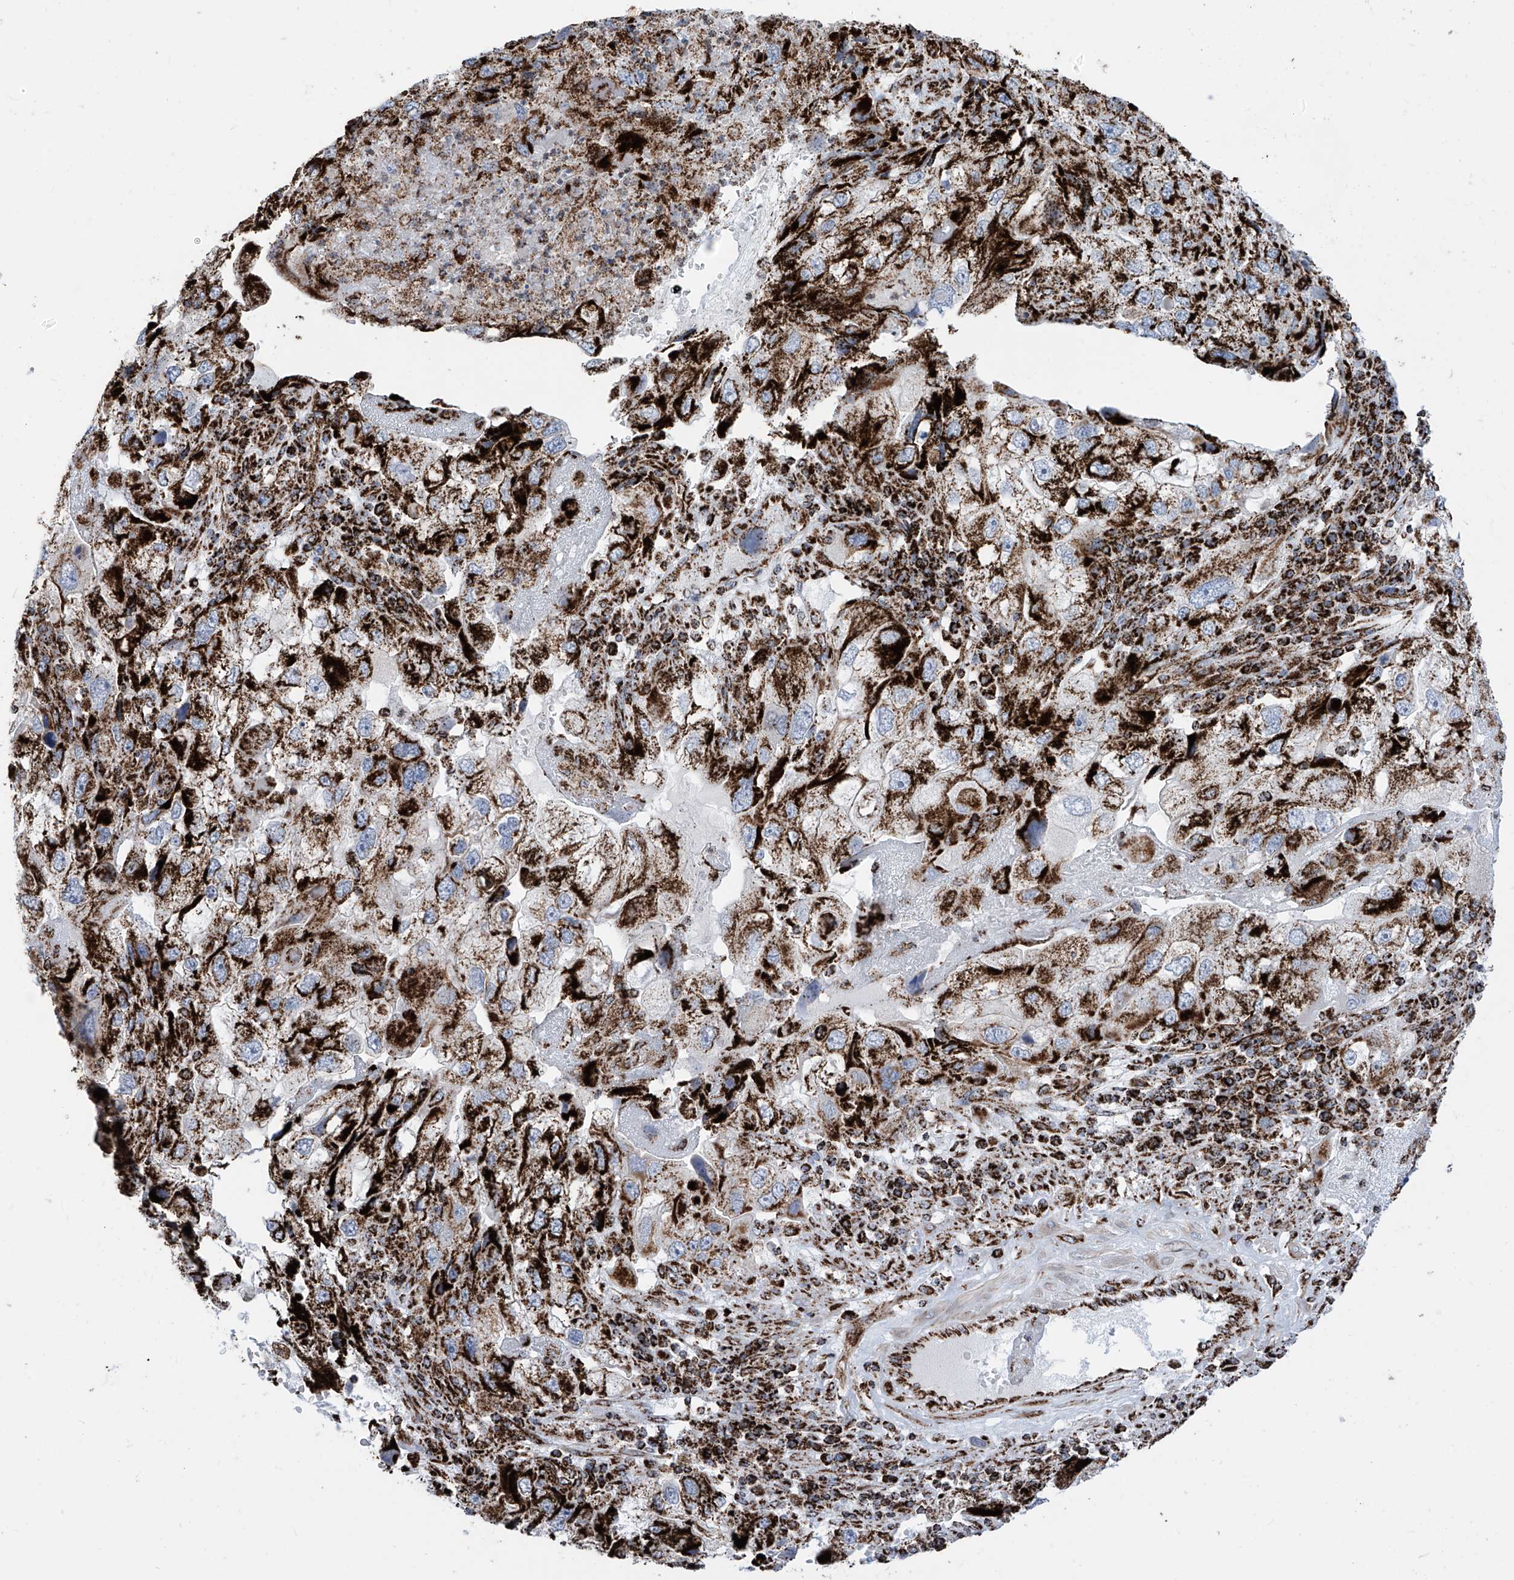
{"staining": {"intensity": "strong", "quantity": ">75%", "location": "cytoplasmic/membranous"}, "tissue": "endometrial cancer", "cell_type": "Tumor cells", "image_type": "cancer", "snomed": [{"axis": "morphology", "description": "Adenocarcinoma, NOS"}, {"axis": "topography", "description": "Endometrium"}], "caption": "High-power microscopy captured an immunohistochemistry histopathology image of endometrial adenocarcinoma, revealing strong cytoplasmic/membranous positivity in approximately >75% of tumor cells. The protein of interest is shown in brown color, while the nuclei are stained blue.", "gene": "COX5B", "patient": {"sex": "female", "age": 49}}